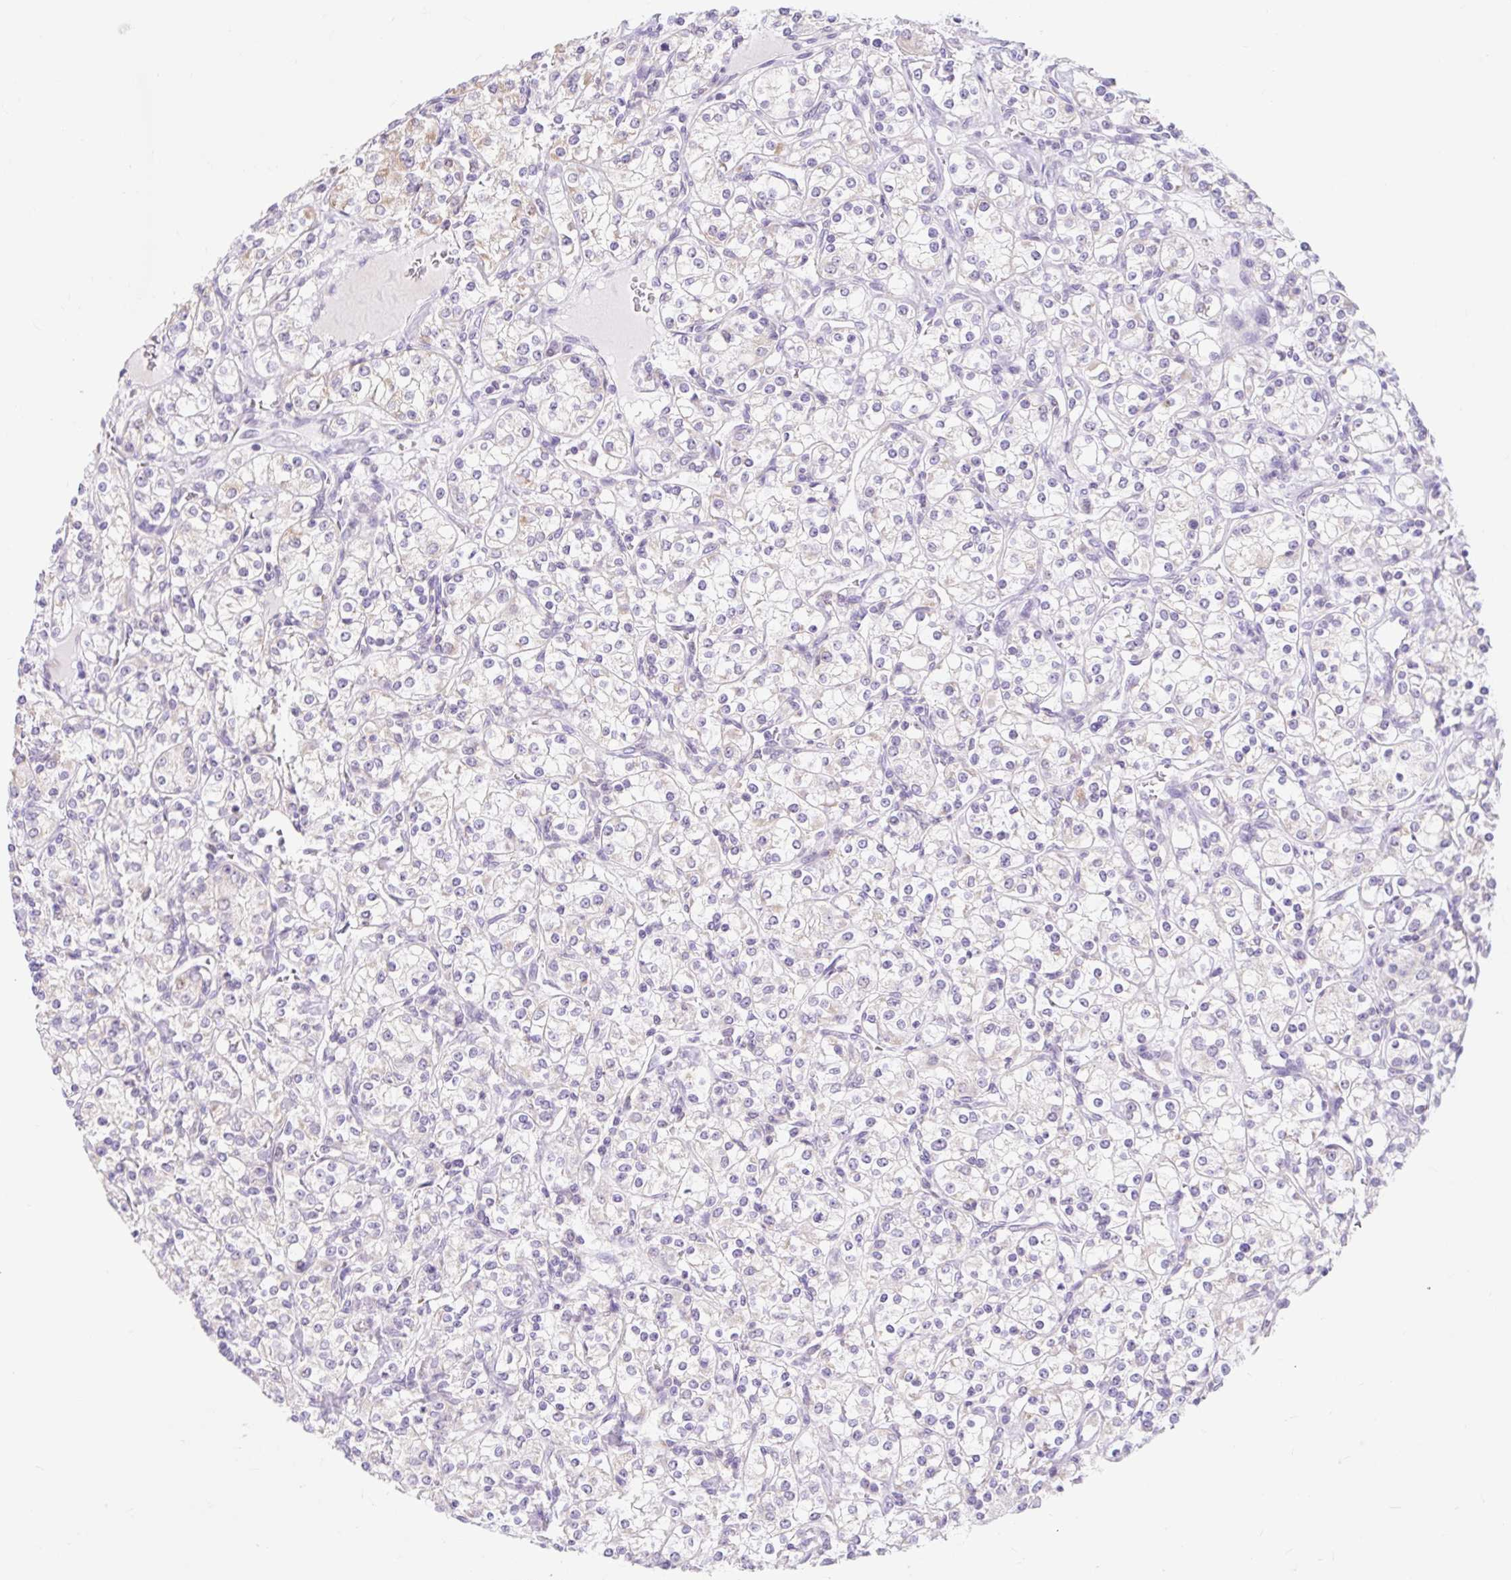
{"staining": {"intensity": "negative", "quantity": "none", "location": "none"}, "tissue": "renal cancer", "cell_type": "Tumor cells", "image_type": "cancer", "snomed": [{"axis": "morphology", "description": "Adenocarcinoma, NOS"}, {"axis": "topography", "description": "Kidney"}], "caption": "Renal adenocarcinoma was stained to show a protein in brown. There is no significant positivity in tumor cells.", "gene": "ITPK1", "patient": {"sex": "male", "age": 77}}